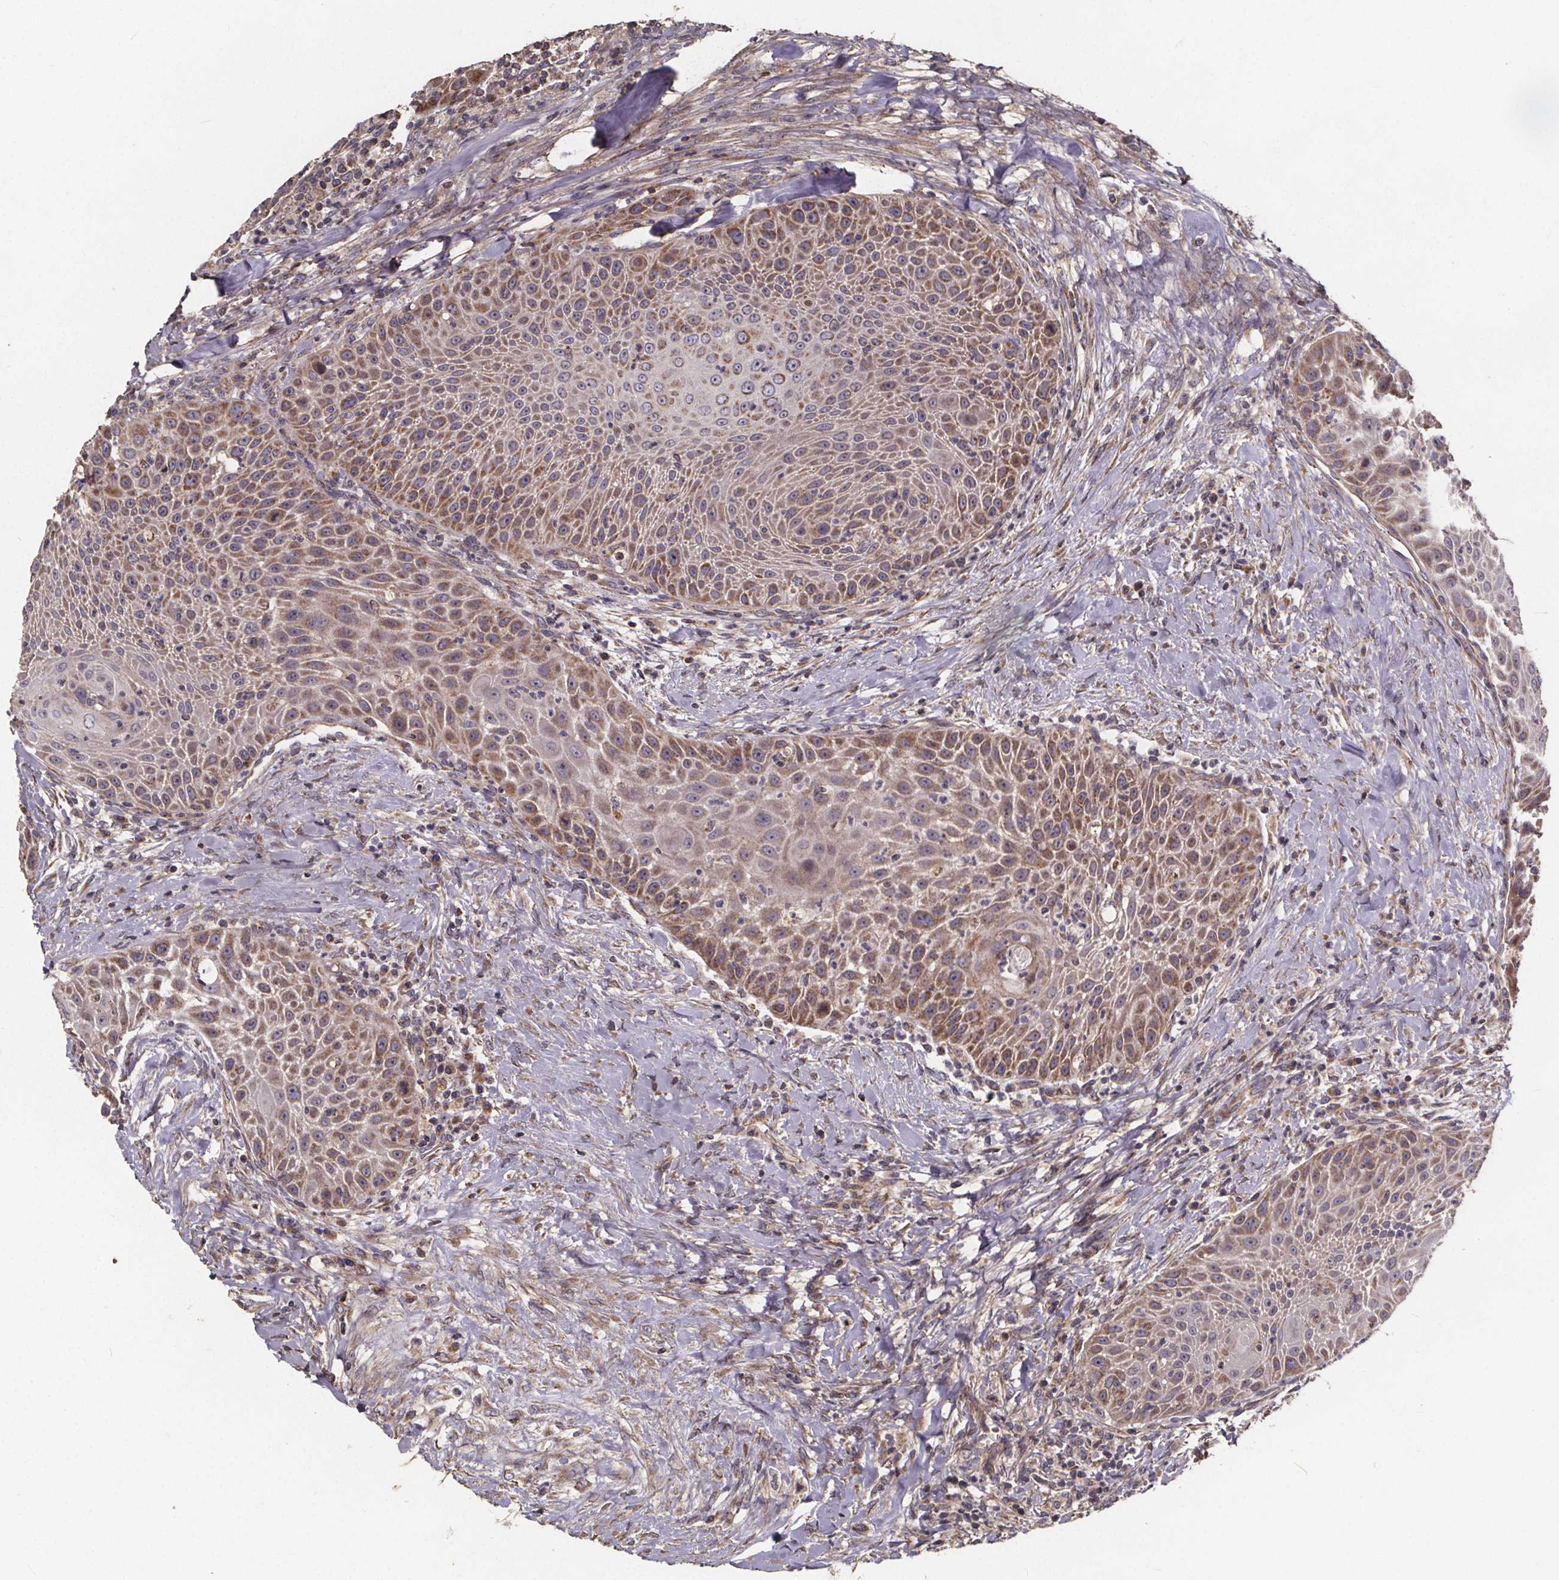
{"staining": {"intensity": "moderate", "quantity": ">75%", "location": "cytoplasmic/membranous"}, "tissue": "head and neck cancer", "cell_type": "Tumor cells", "image_type": "cancer", "snomed": [{"axis": "morphology", "description": "Squamous cell carcinoma, NOS"}, {"axis": "topography", "description": "Head-Neck"}], "caption": "Brown immunohistochemical staining in head and neck cancer (squamous cell carcinoma) reveals moderate cytoplasmic/membranous positivity in about >75% of tumor cells.", "gene": "YME1L1", "patient": {"sex": "male", "age": 69}}